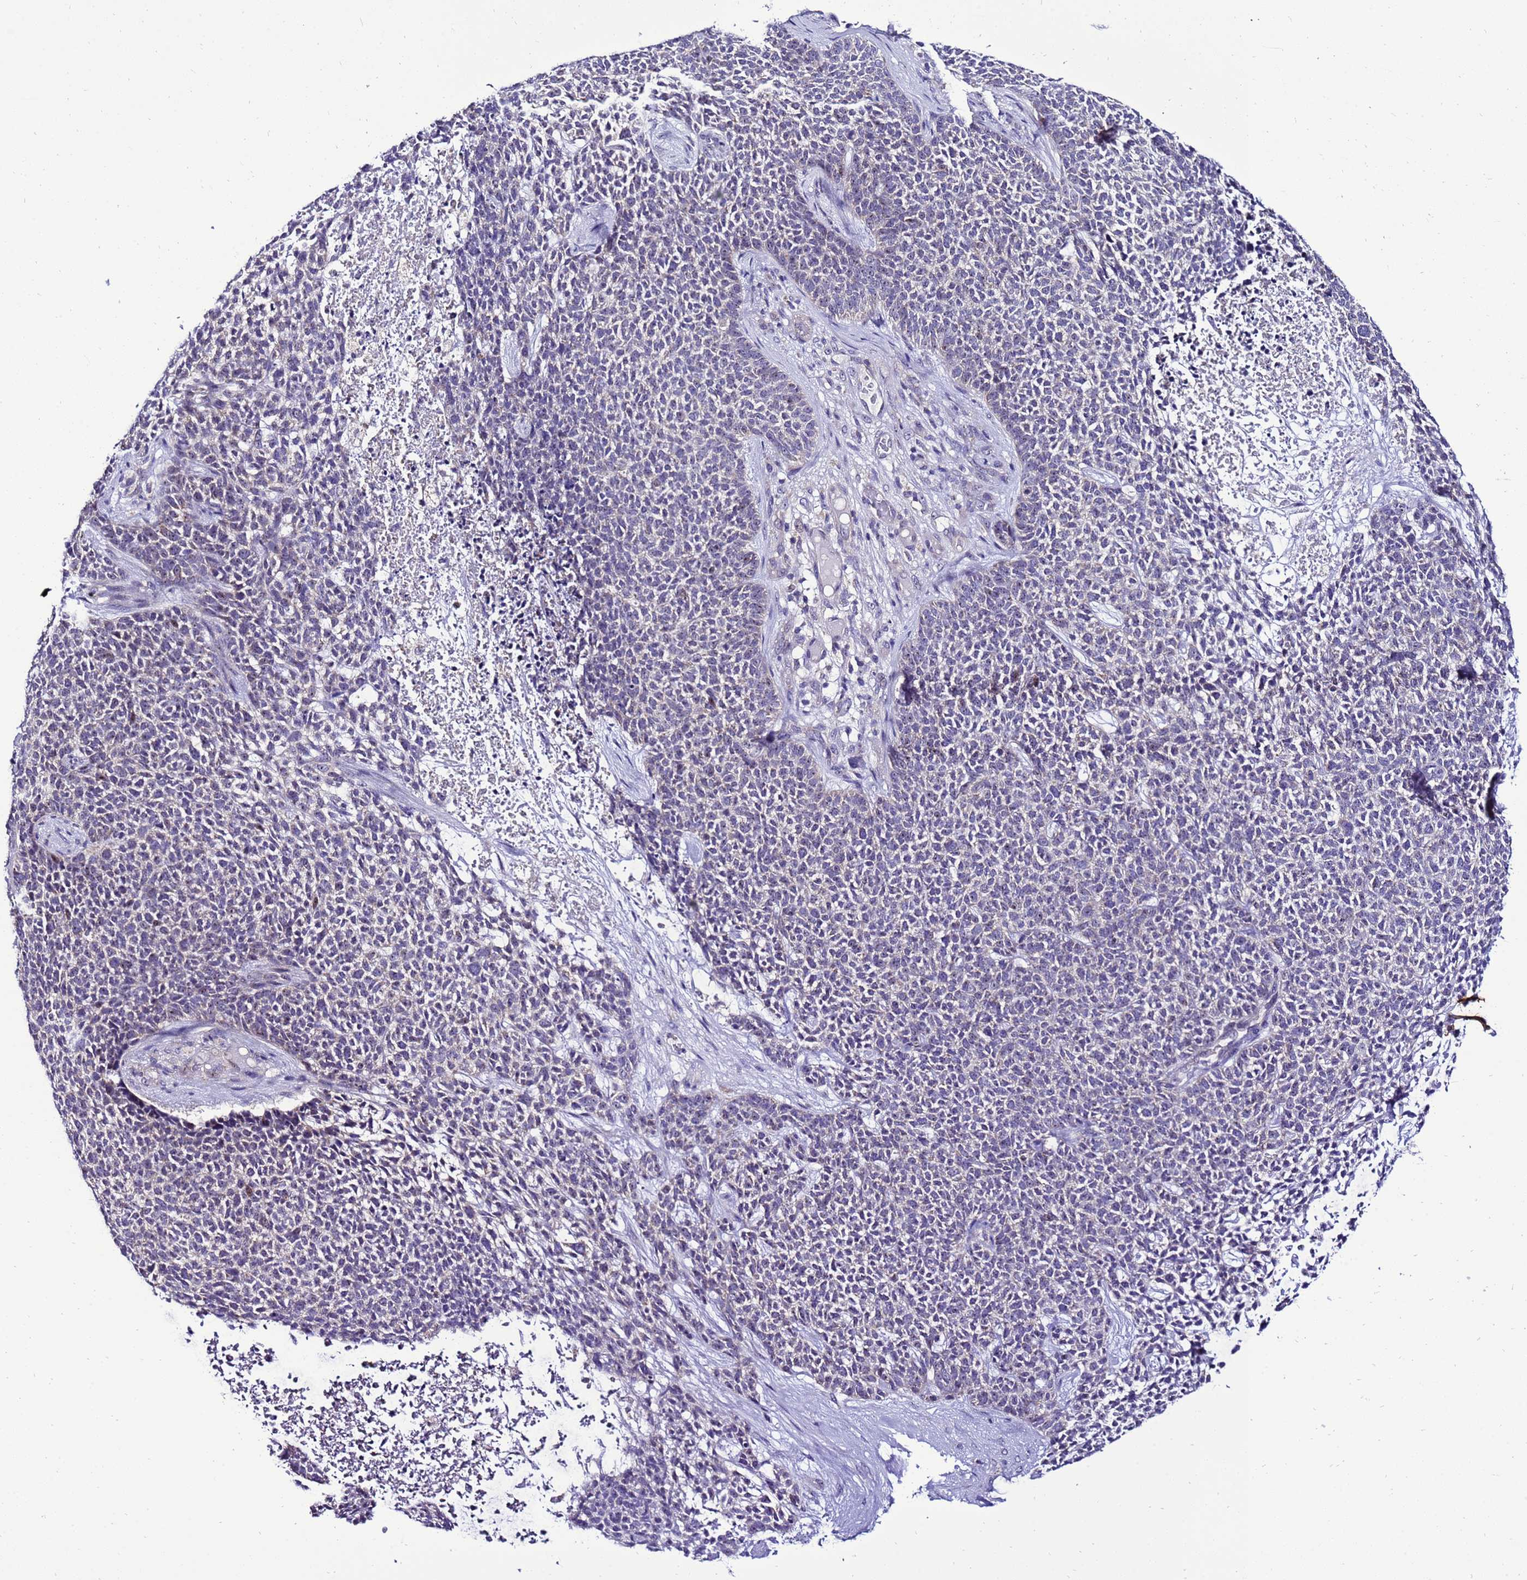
{"staining": {"intensity": "negative", "quantity": "none", "location": "none"}, "tissue": "skin cancer", "cell_type": "Tumor cells", "image_type": "cancer", "snomed": [{"axis": "morphology", "description": "Basal cell carcinoma"}, {"axis": "topography", "description": "Skin"}], "caption": "Basal cell carcinoma (skin) was stained to show a protein in brown. There is no significant staining in tumor cells.", "gene": "DPH6", "patient": {"sex": "female", "age": 84}}